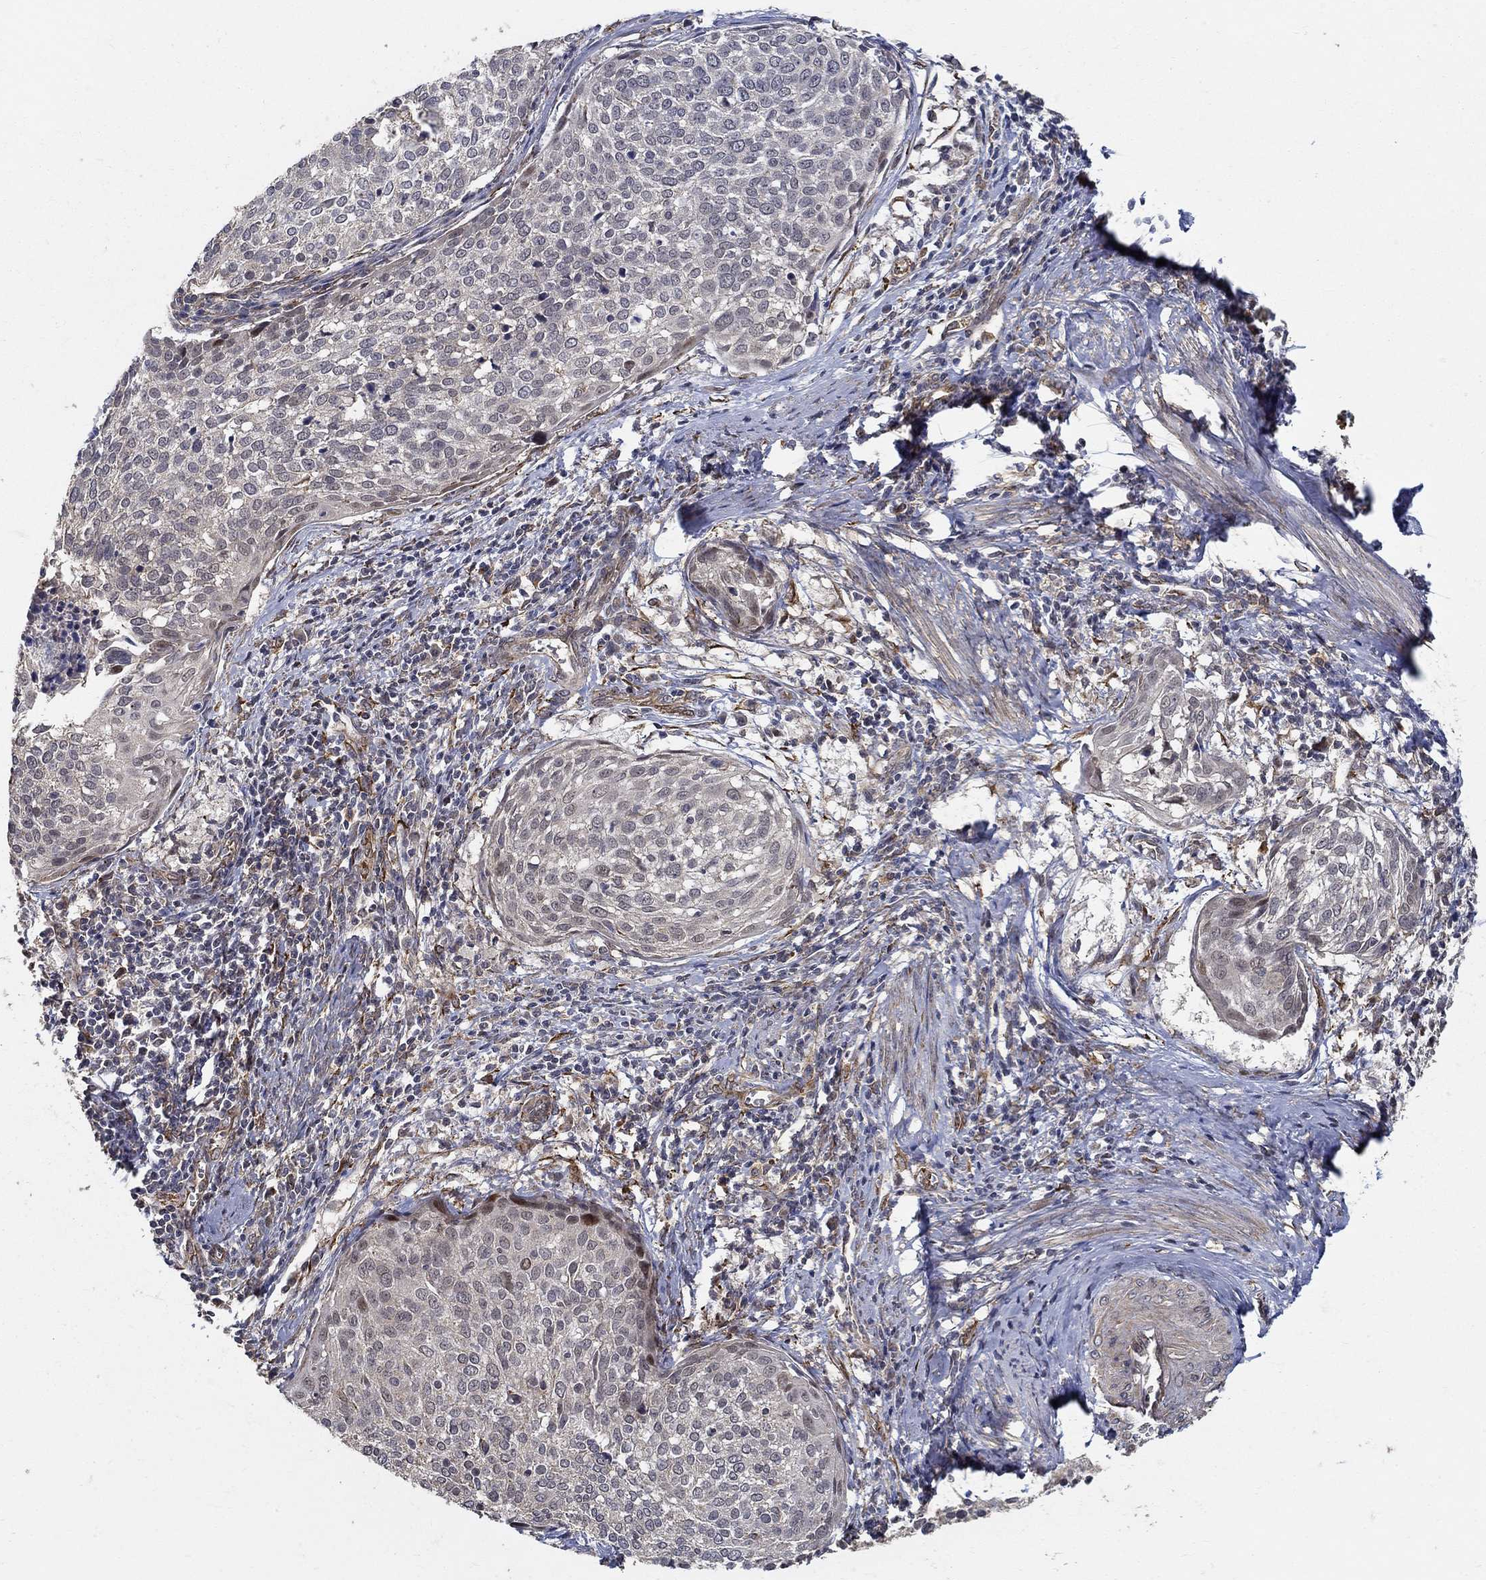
{"staining": {"intensity": "strong", "quantity": "<25%", "location": "nuclear"}, "tissue": "cervical cancer", "cell_type": "Tumor cells", "image_type": "cancer", "snomed": [{"axis": "morphology", "description": "Squamous cell carcinoma, NOS"}, {"axis": "topography", "description": "Cervix"}], "caption": "Human cervical cancer stained with a brown dye displays strong nuclear positive staining in approximately <25% of tumor cells.", "gene": "ZNF594", "patient": {"sex": "female", "age": 39}}